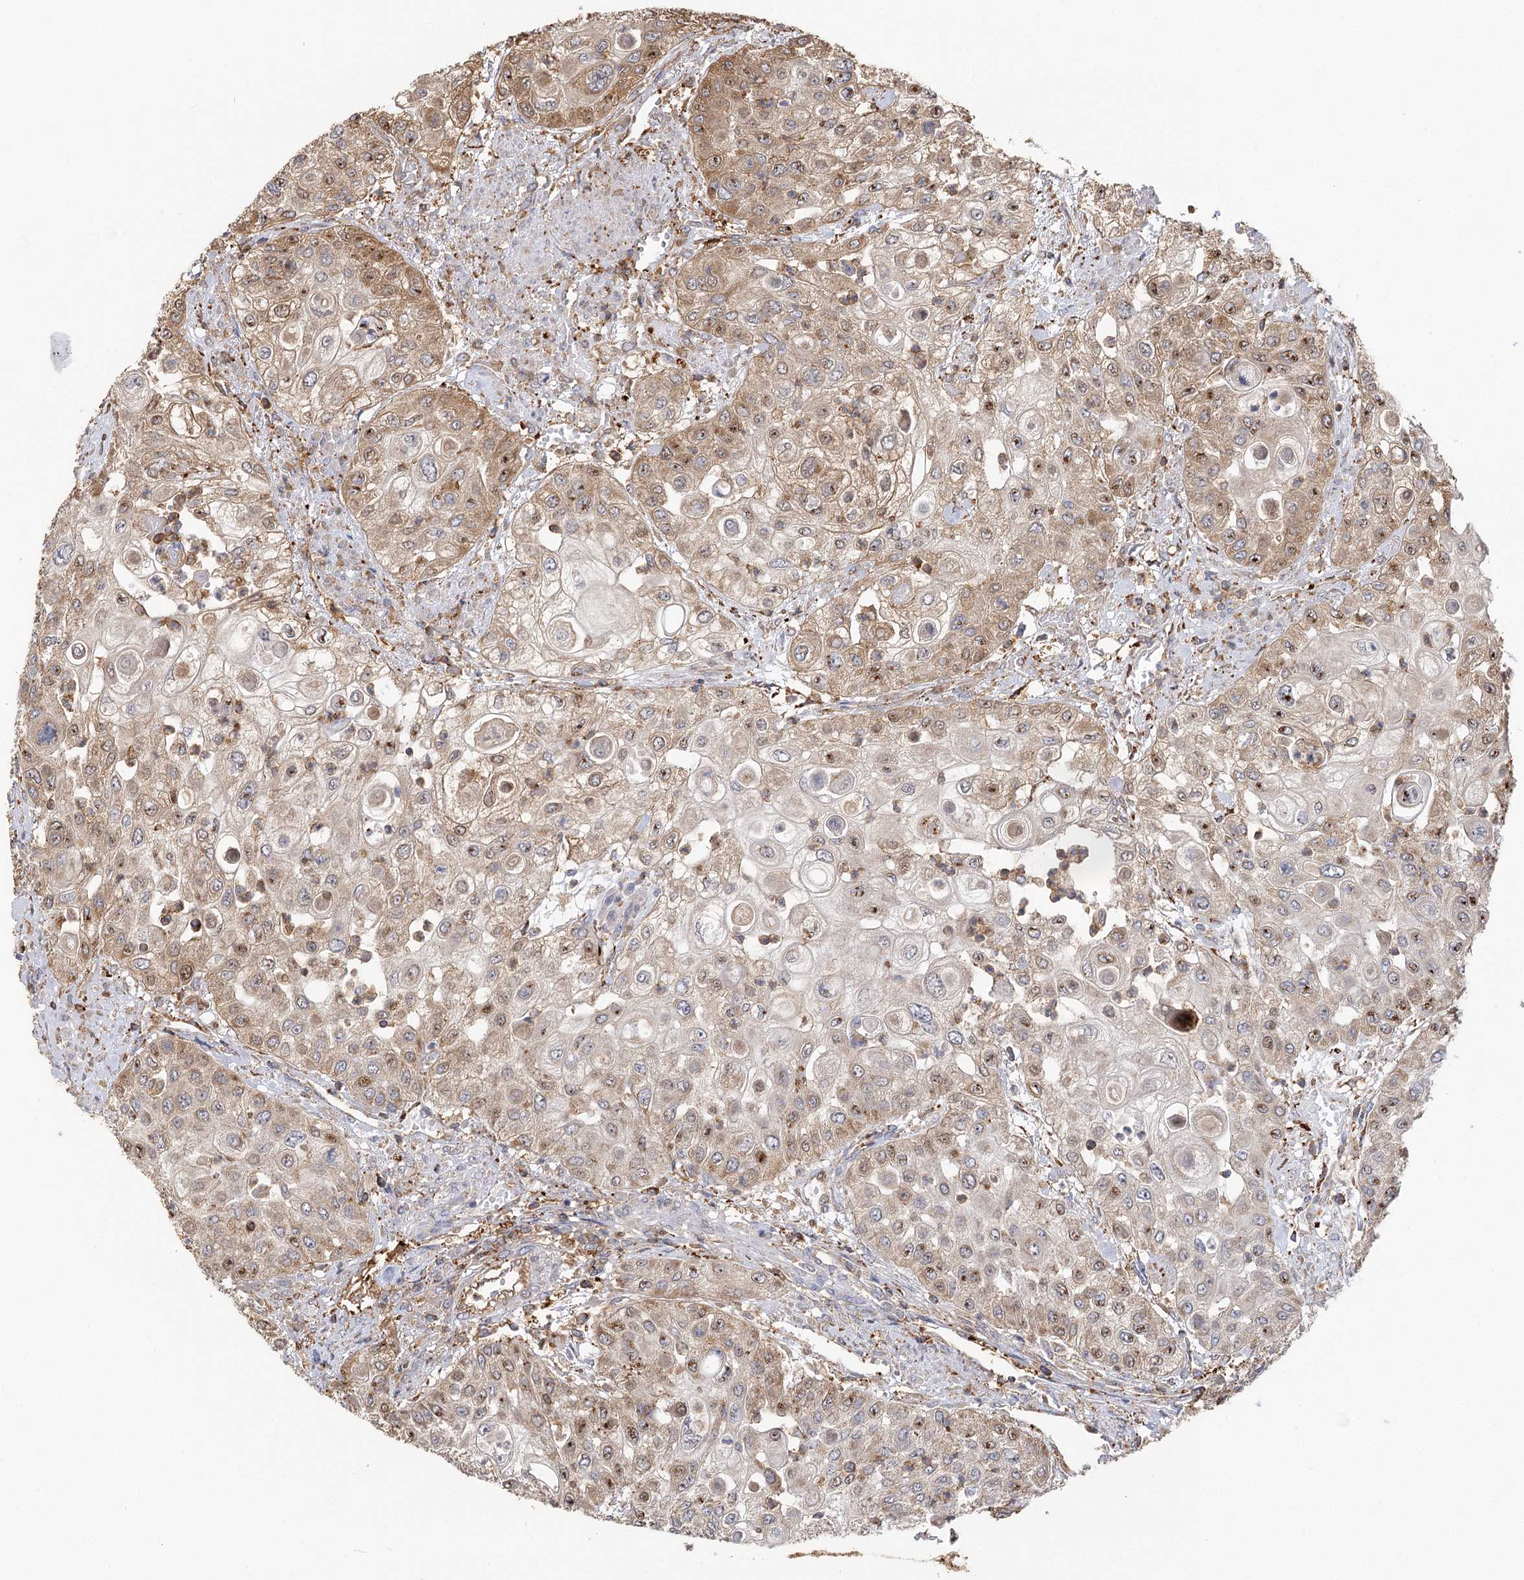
{"staining": {"intensity": "weak", "quantity": "25%-75%", "location": "cytoplasmic/membranous"}, "tissue": "urothelial cancer", "cell_type": "Tumor cells", "image_type": "cancer", "snomed": [{"axis": "morphology", "description": "Urothelial carcinoma, High grade"}, {"axis": "topography", "description": "Urinary bladder"}], "caption": "Weak cytoplasmic/membranous protein staining is appreciated in approximately 25%-75% of tumor cells in urothelial carcinoma (high-grade). (DAB = brown stain, brightfield microscopy at high magnification).", "gene": "SEC24B", "patient": {"sex": "female", "age": 79}}